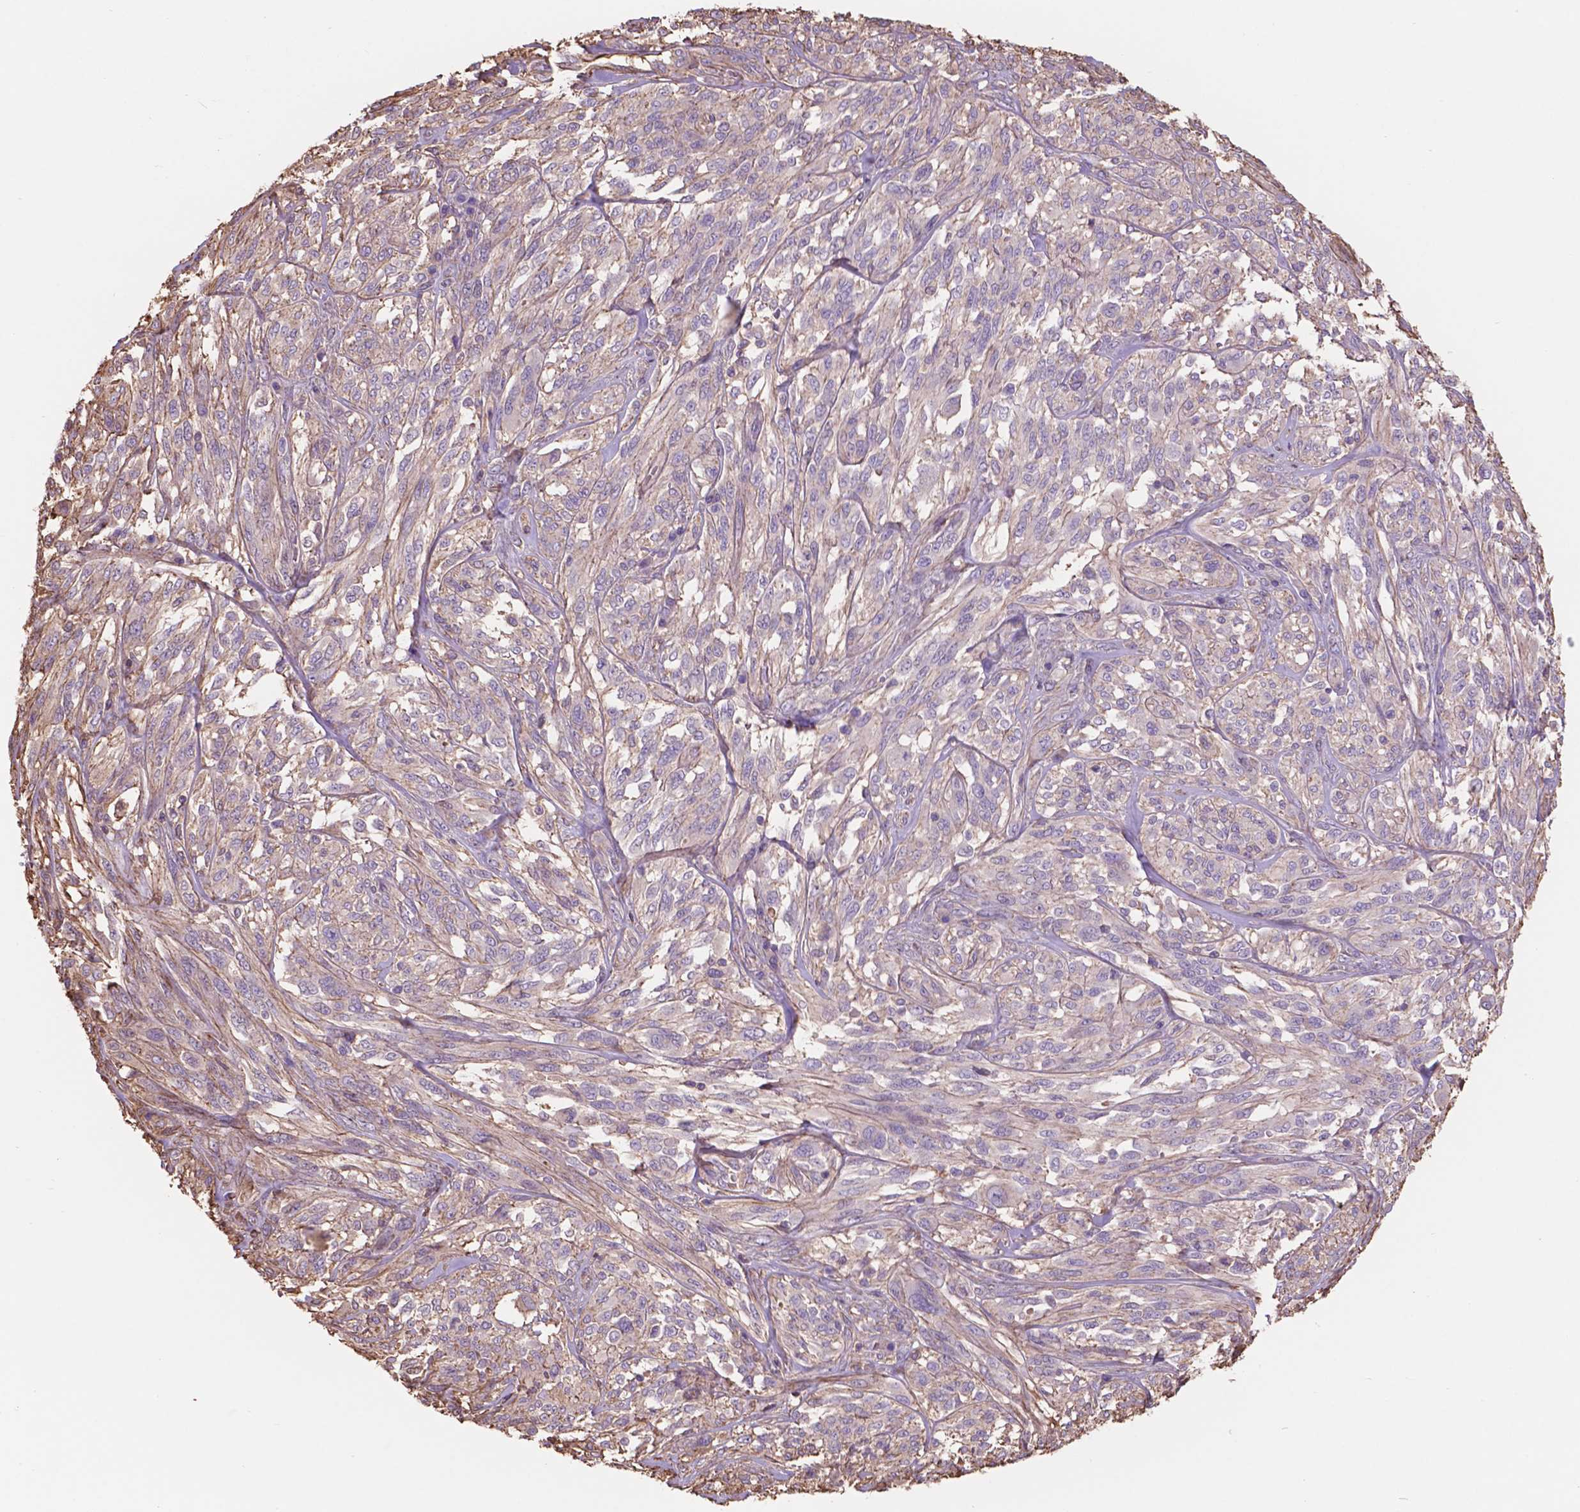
{"staining": {"intensity": "negative", "quantity": "none", "location": "none"}, "tissue": "melanoma", "cell_type": "Tumor cells", "image_type": "cancer", "snomed": [{"axis": "morphology", "description": "Malignant melanoma, NOS"}, {"axis": "topography", "description": "Skin"}], "caption": "Immunohistochemistry (IHC) histopathology image of neoplastic tissue: human melanoma stained with DAB shows no significant protein positivity in tumor cells. (Brightfield microscopy of DAB immunohistochemistry at high magnification).", "gene": "NIPA2", "patient": {"sex": "female", "age": 91}}